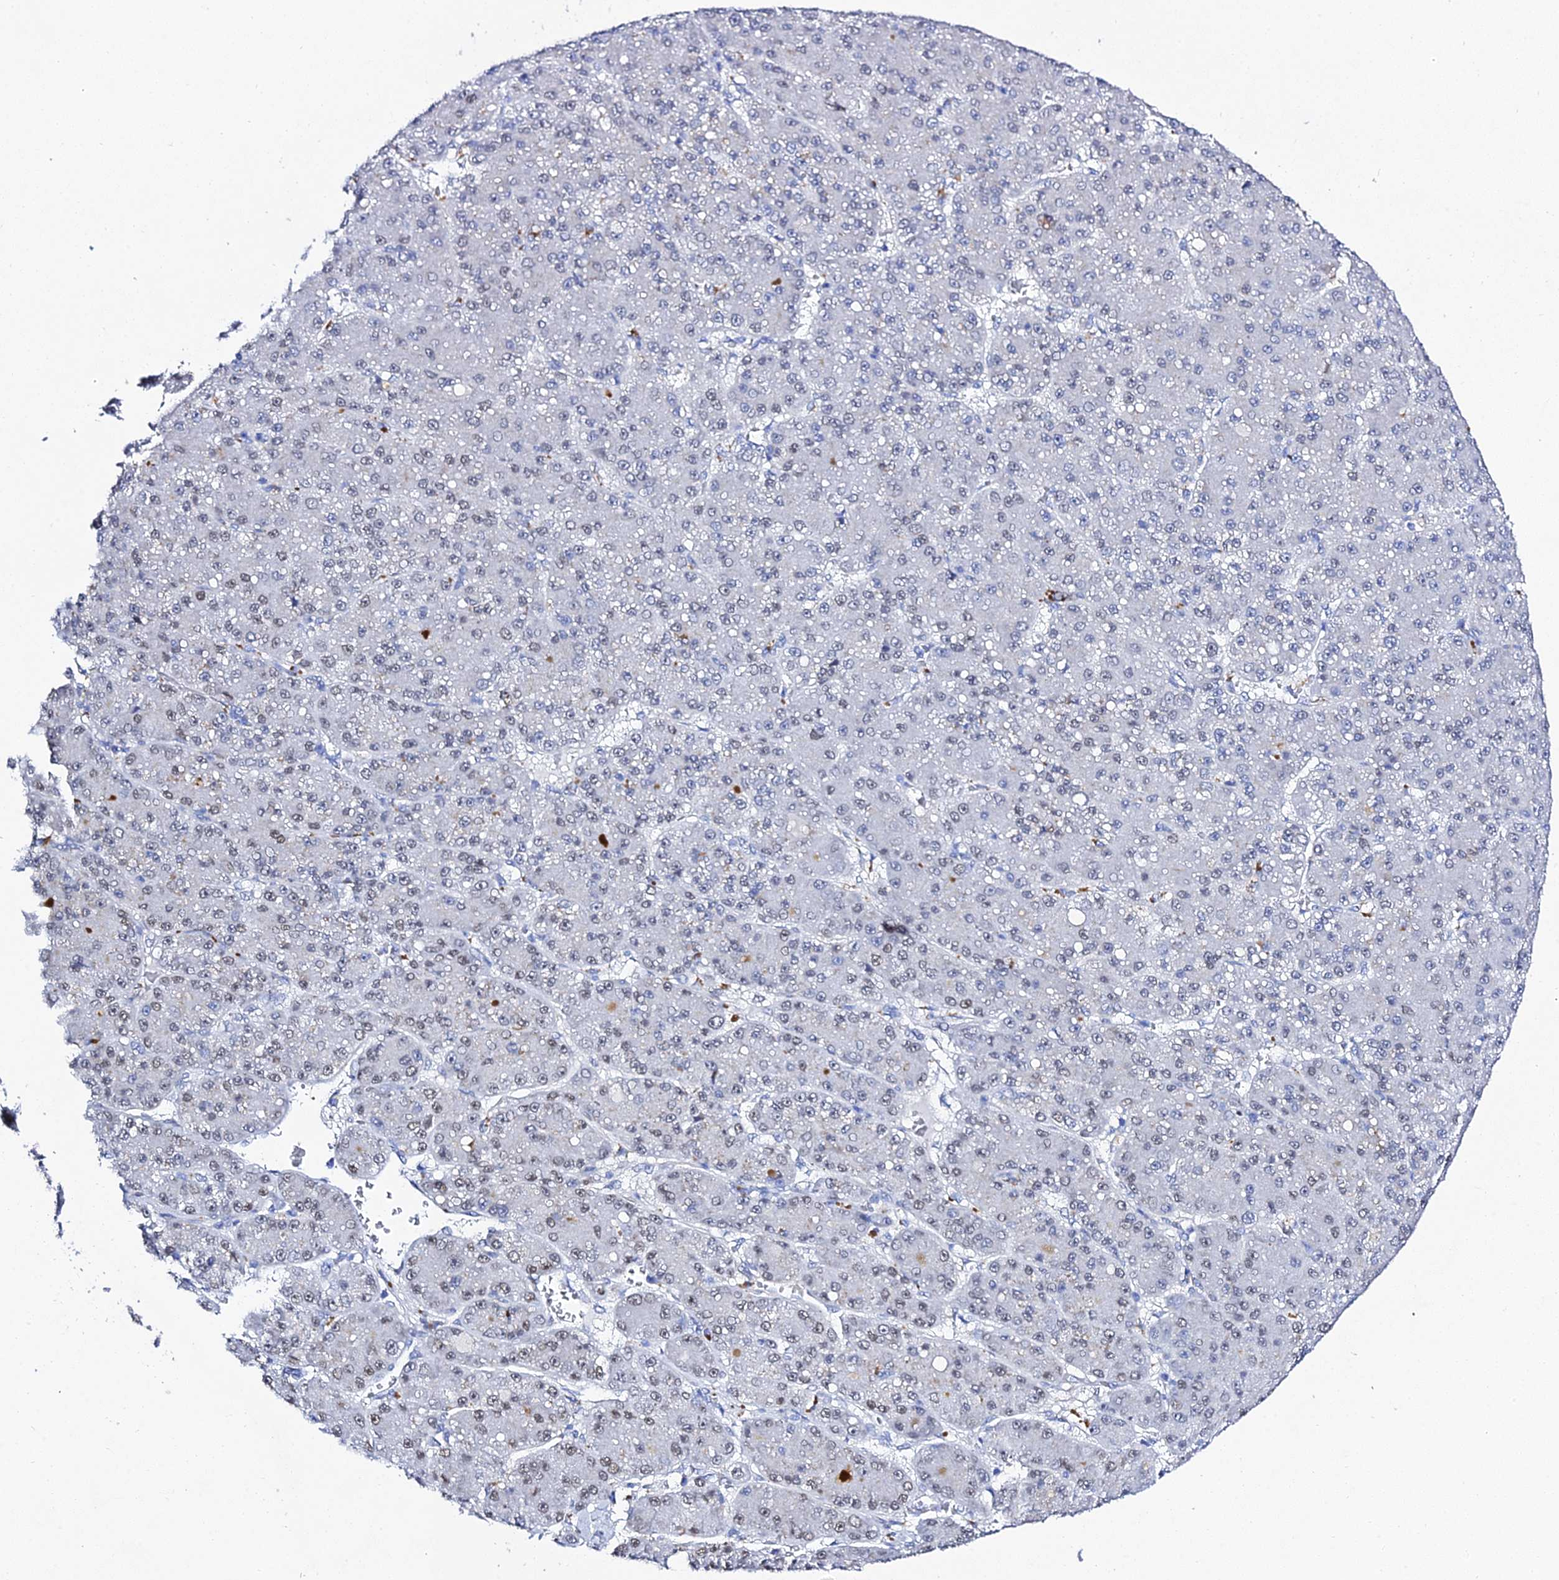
{"staining": {"intensity": "moderate", "quantity": "25%-75%", "location": "nuclear"}, "tissue": "liver cancer", "cell_type": "Tumor cells", "image_type": "cancer", "snomed": [{"axis": "morphology", "description": "Carcinoma, Hepatocellular, NOS"}, {"axis": "topography", "description": "Liver"}], "caption": "Protein staining displays moderate nuclear staining in approximately 25%-75% of tumor cells in hepatocellular carcinoma (liver).", "gene": "POFUT2", "patient": {"sex": "male", "age": 67}}